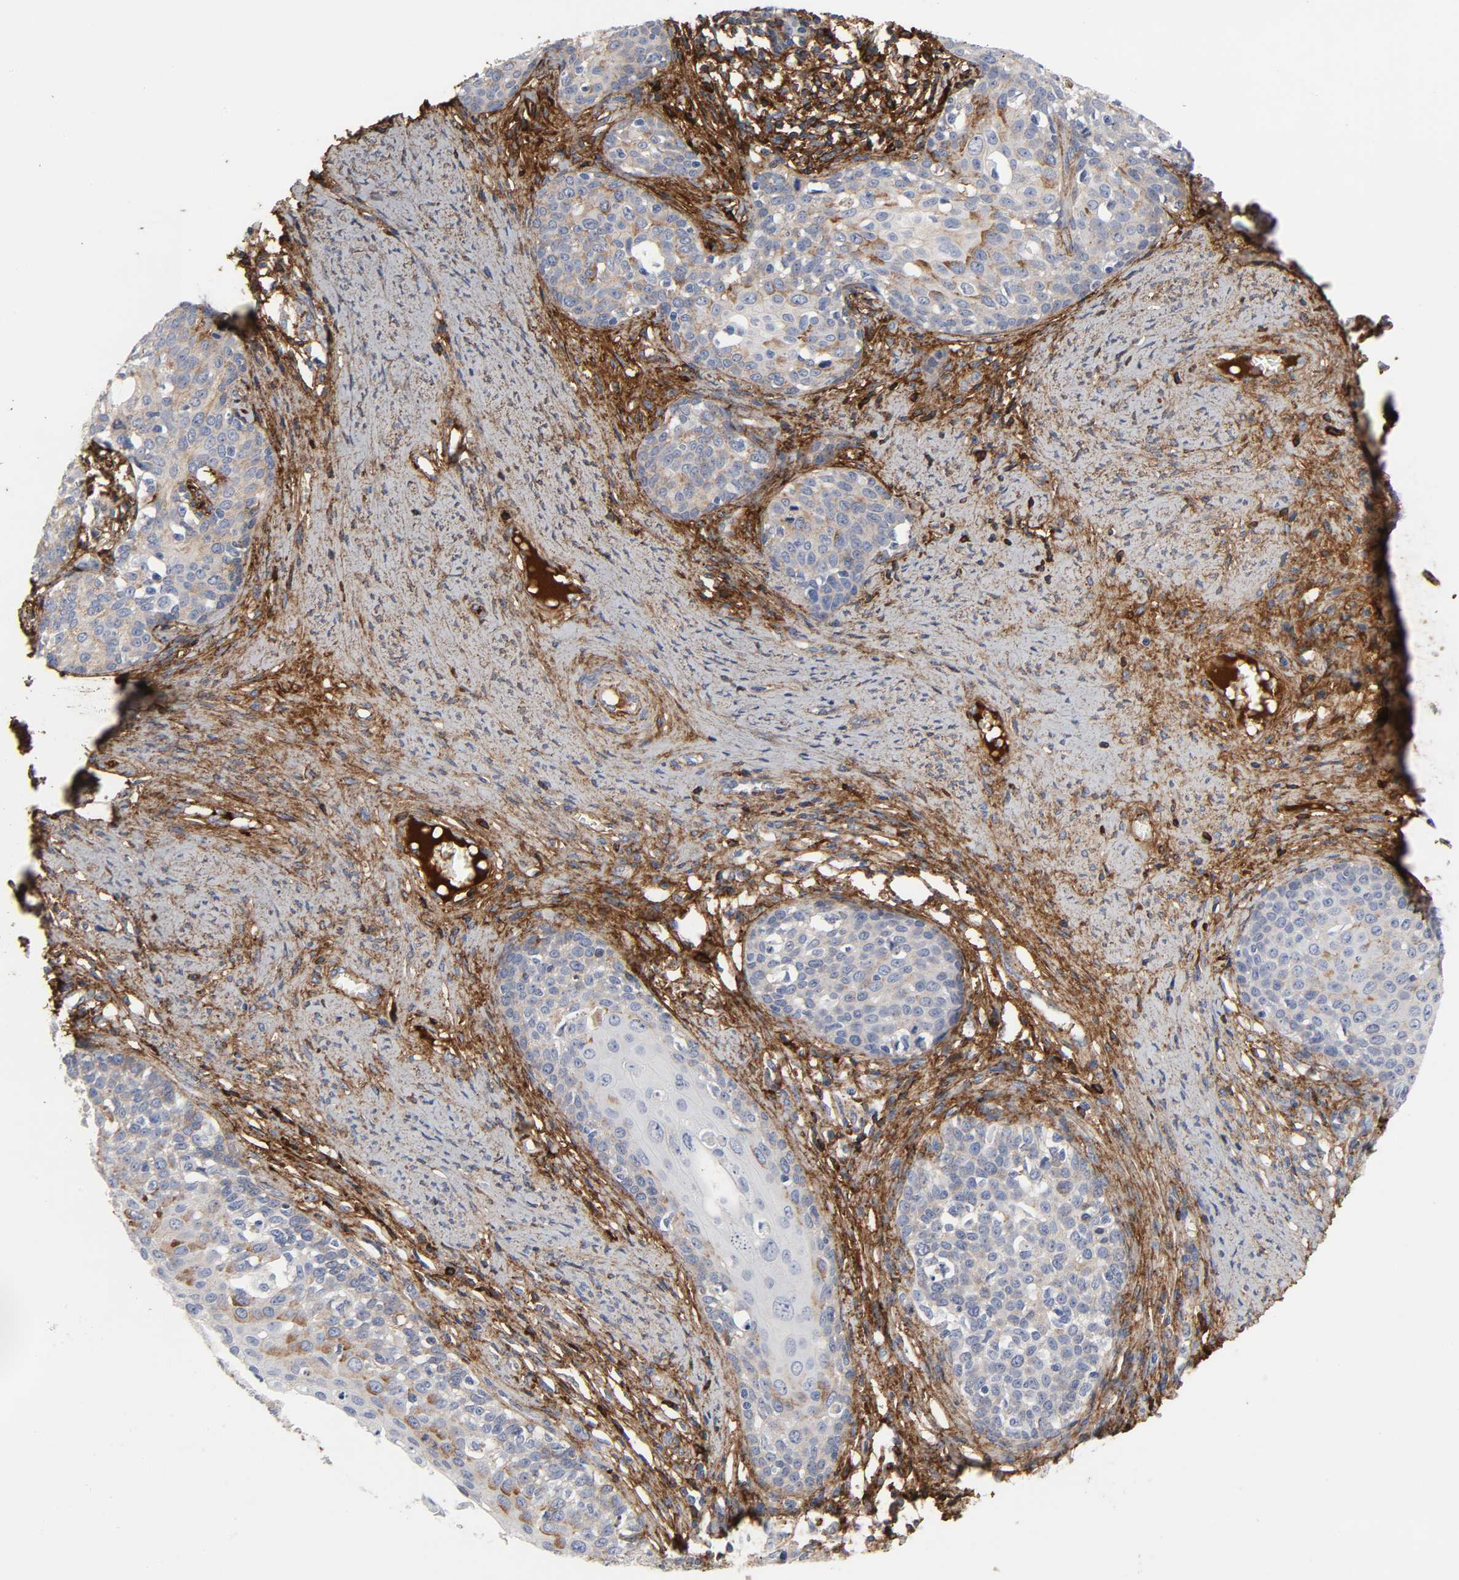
{"staining": {"intensity": "weak", "quantity": "<25%", "location": "cytoplasmic/membranous"}, "tissue": "cervical cancer", "cell_type": "Tumor cells", "image_type": "cancer", "snomed": [{"axis": "morphology", "description": "Squamous cell carcinoma, NOS"}, {"axis": "morphology", "description": "Adenocarcinoma, NOS"}, {"axis": "topography", "description": "Cervix"}], "caption": "An immunohistochemistry image of cervical cancer (squamous cell carcinoma) is shown. There is no staining in tumor cells of cervical cancer (squamous cell carcinoma).", "gene": "FBLN1", "patient": {"sex": "female", "age": 52}}